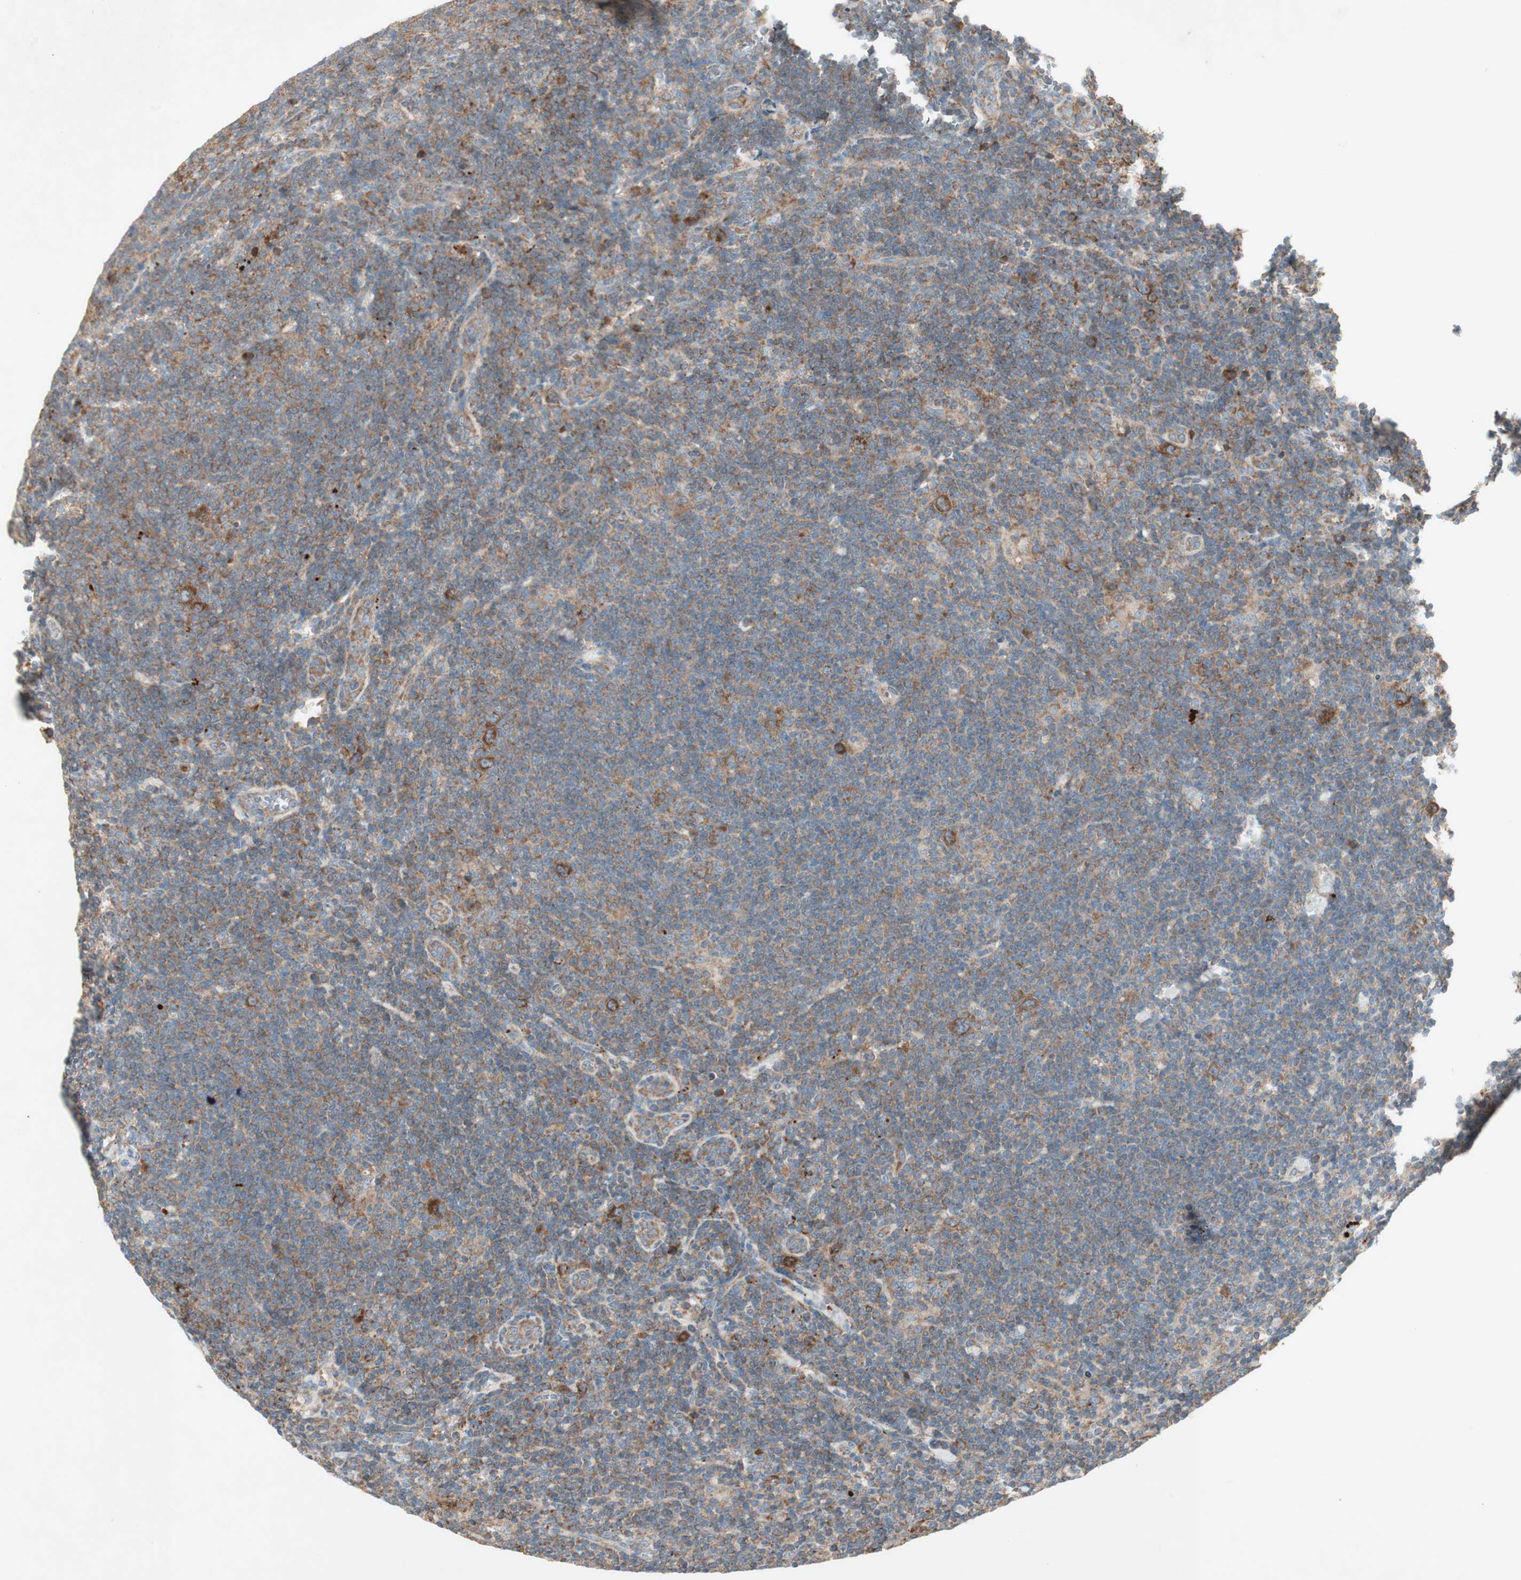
{"staining": {"intensity": "moderate", "quantity": ">75%", "location": "cytoplasmic/membranous"}, "tissue": "lymphoma", "cell_type": "Tumor cells", "image_type": "cancer", "snomed": [{"axis": "morphology", "description": "Hodgkin's disease, NOS"}, {"axis": "topography", "description": "Lymph node"}], "caption": "Tumor cells display medium levels of moderate cytoplasmic/membranous staining in about >75% of cells in human lymphoma. (Brightfield microscopy of DAB IHC at high magnification).", "gene": "RPL23", "patient": {"sex": "female", "age": 57}}